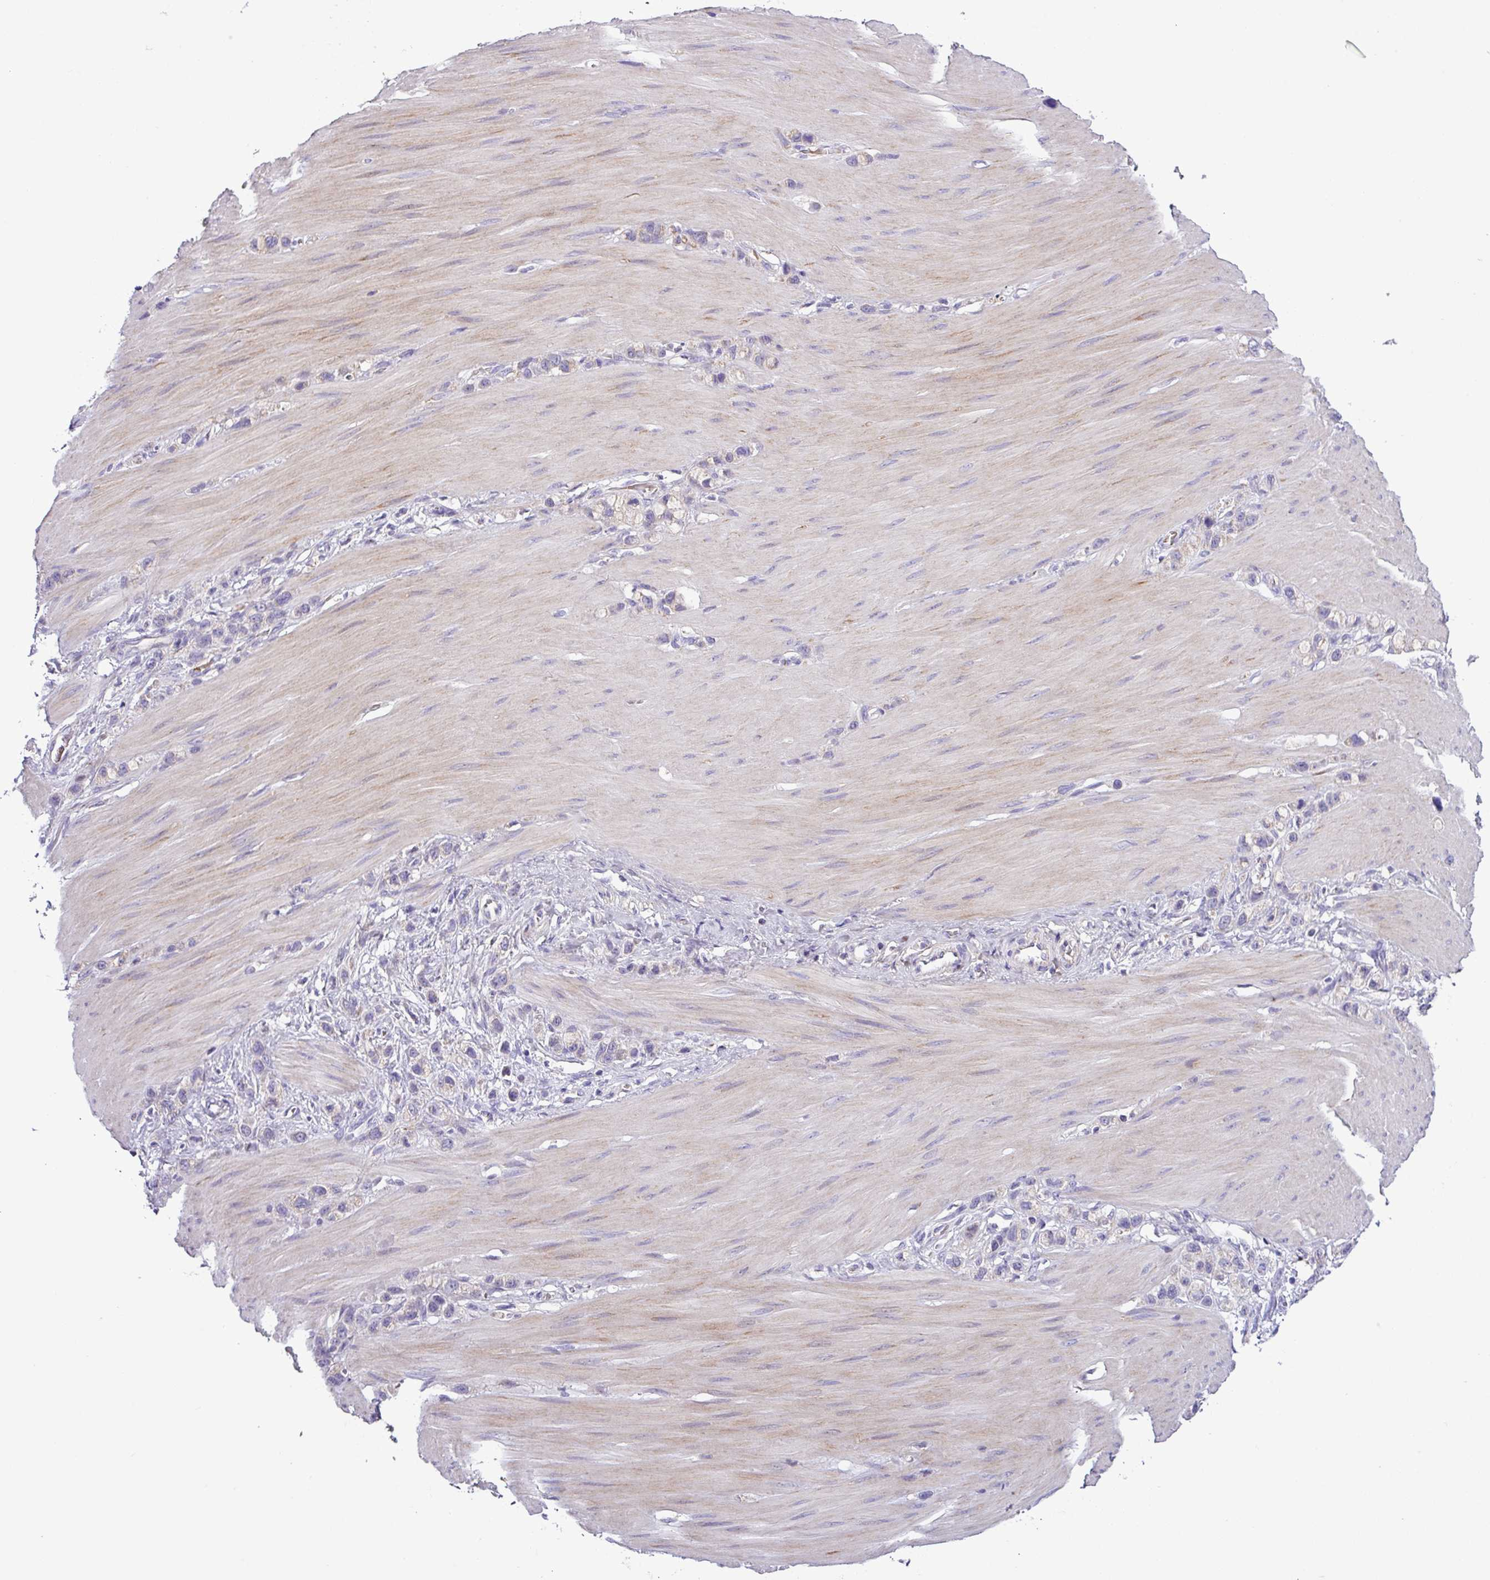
{"staining": {"intensity": "negative", "quantity": "none", "location": "none"}, "tissue": "stomach cancer", "cell_type": "Tumor cells", "image_type": "cancer", "snomed": [{"axis": "morphology", "description": "Adenocarcinoma, NOS"}, {"axis": "topography", "description": "Stomach"}], "caption": "Tumor cells show no significant protein staining in stomach cancer.", "gene": "FAM183A", "patient": {"sex": "female", "age": 65}}